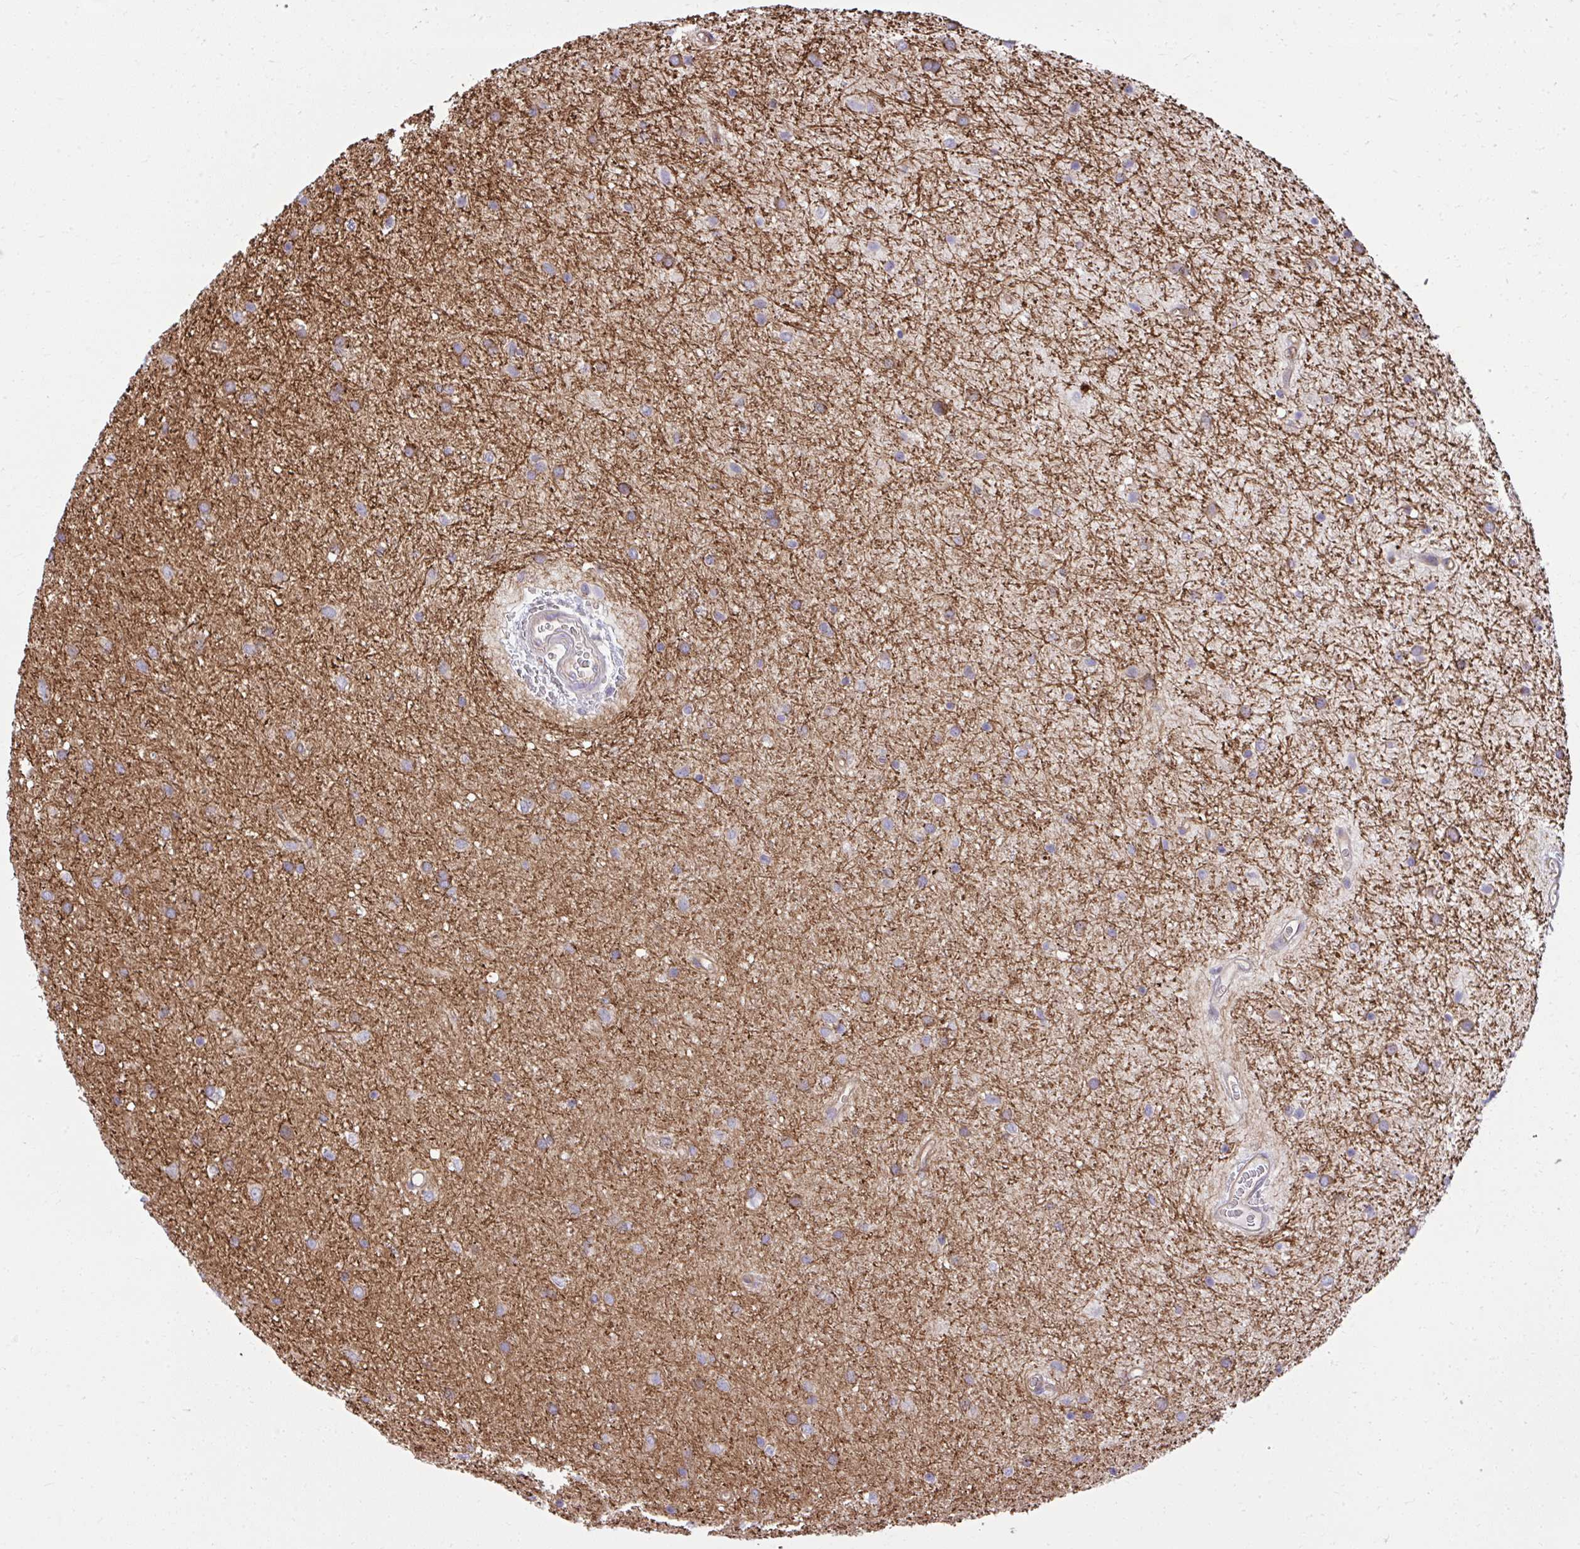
{"staining": {"intensity": "moderate", "quantity": ">75%", "location": "cytoplasmic/membranous"}, "tissue": "glioma", "cell_type": "Tumor cells", "image_type": "cancer", "snomed": [{"axis": "morphology", "description": "Glioma, malignant, Low grade"}, {"axis": "topography", "description": "Cerebellum"}], "caption": "Glioma tissue reveals moderate cytoplasmic/membranous staining in about >75% of tumor cells, visualized by immunohistochemistry.", "gene": "NMNAT3", "patient": {"sex": "female", "age": 5}}